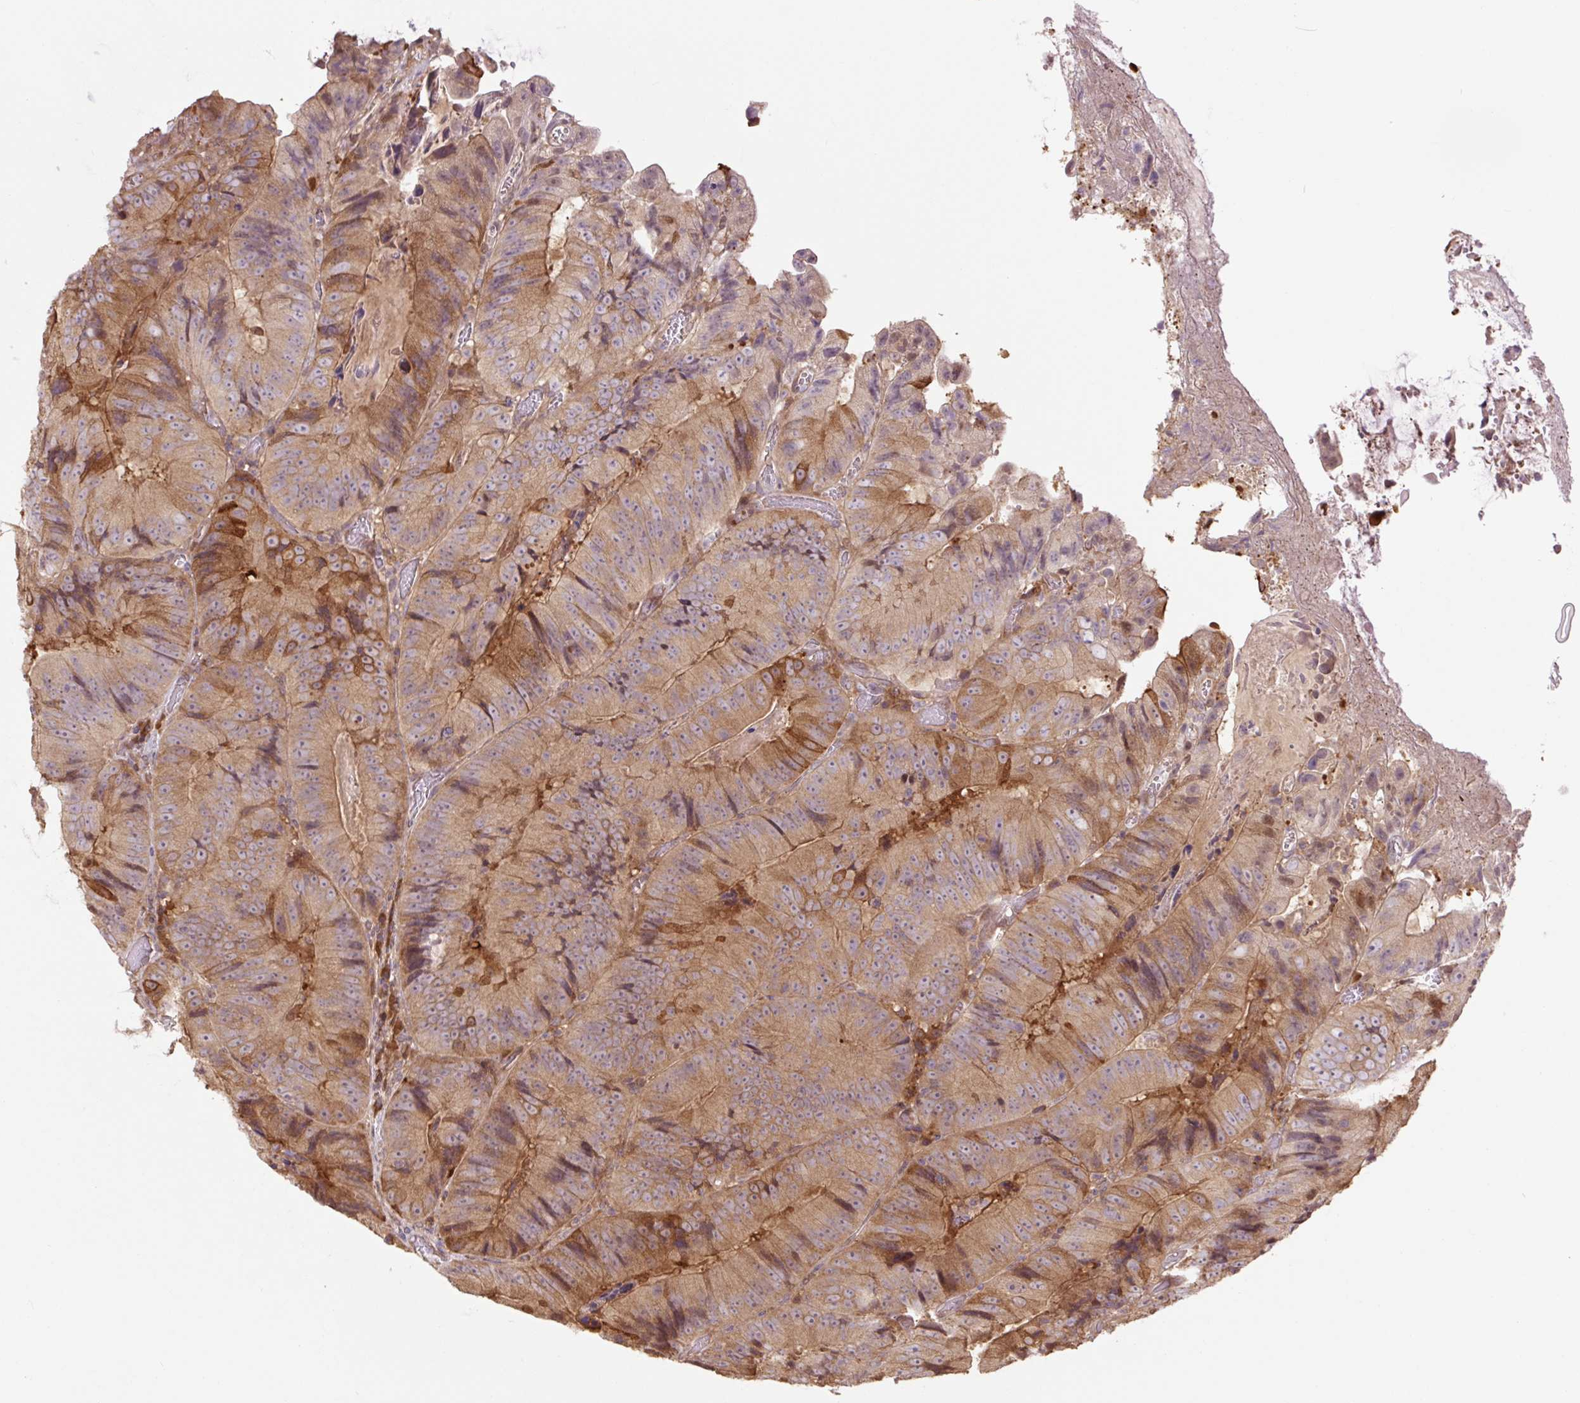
{"staining": {"intensity": "moderate", "quantity": ">75%", "location": "cytoplasmic/membranous"}, "tissue": "colorectal cancer", "cell_type": "Tumor cells", "image_type": "cancer", "snomed": [{"axis": "morphology", "description": "Adenocarcinoma, NOS"}, {"axis": "topography", "description": "Colon"}], "caption": "The immunohistochemical stain shows moderate cytoplasmic/membranous staining in tumor cells of colorectal cancer (adenocarcinoma) tissue.", "gene": "TPT1", "patient": {"sex": "female", "age": 86}}